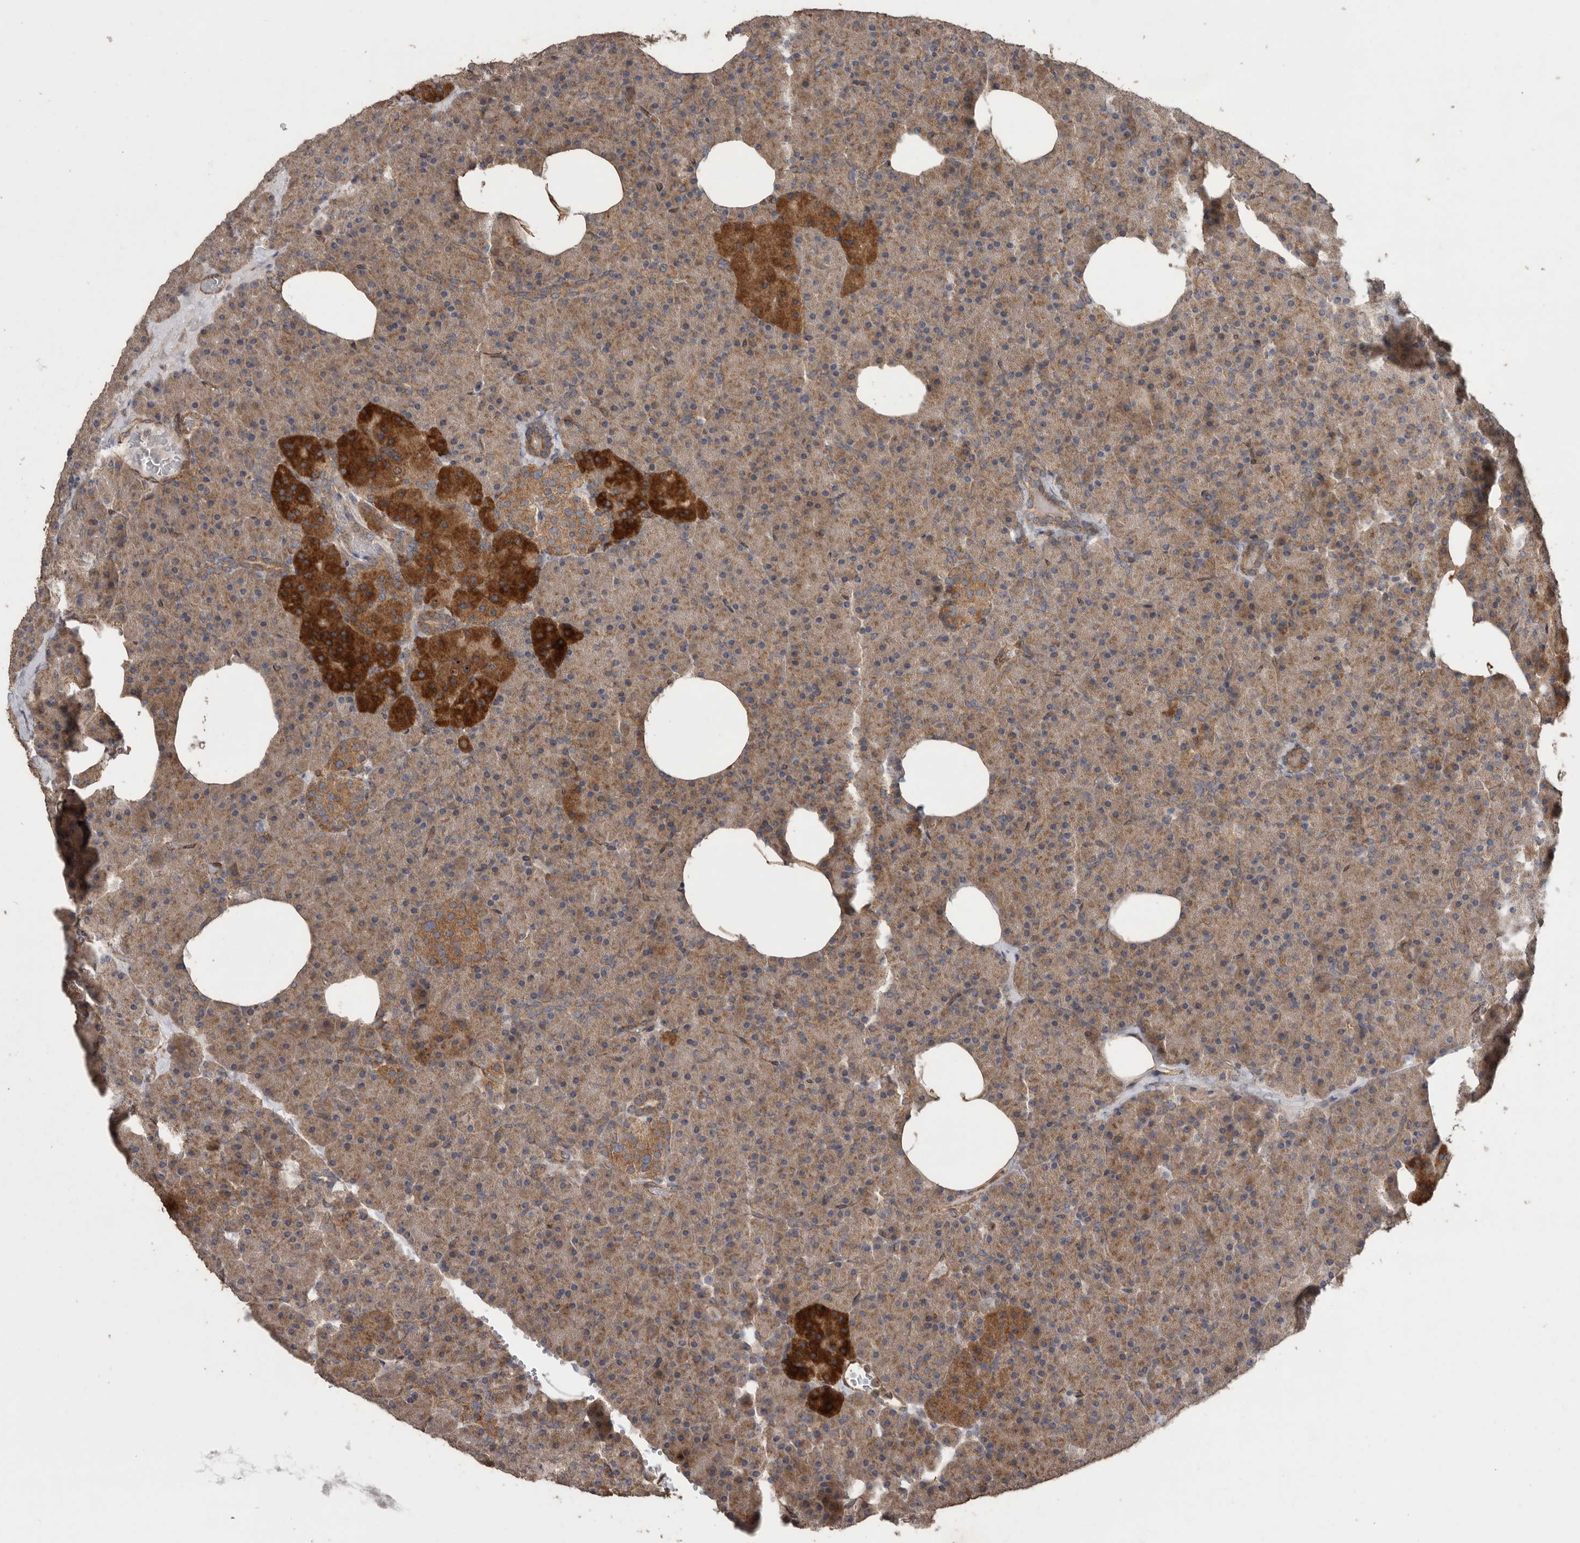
{"staining": {"intensity": "moderate", "quantity": ">75%", "location": "cytoplasmic/membranous"}, "tissue": "pancreas", "cell_type": "Exocrine glandular cells", "image_type": "normal", "snomed": [{"axis": "morphology", "description": "Normal tissue, NOS"}, {"axis": "morphology", "description": "Carcinoid, malignant, NOS"}, {"axis": "topography", "description": "Pancreas"}], "caption": "This is an image of immunohistochemistry (IHC) staining of normal pancreas, which shows moderate staining in the cytoplasmic/membranous of exocrine glandular cells.", "gene": "PODXL2", "patient": {"sex": "female", "age": 35}}